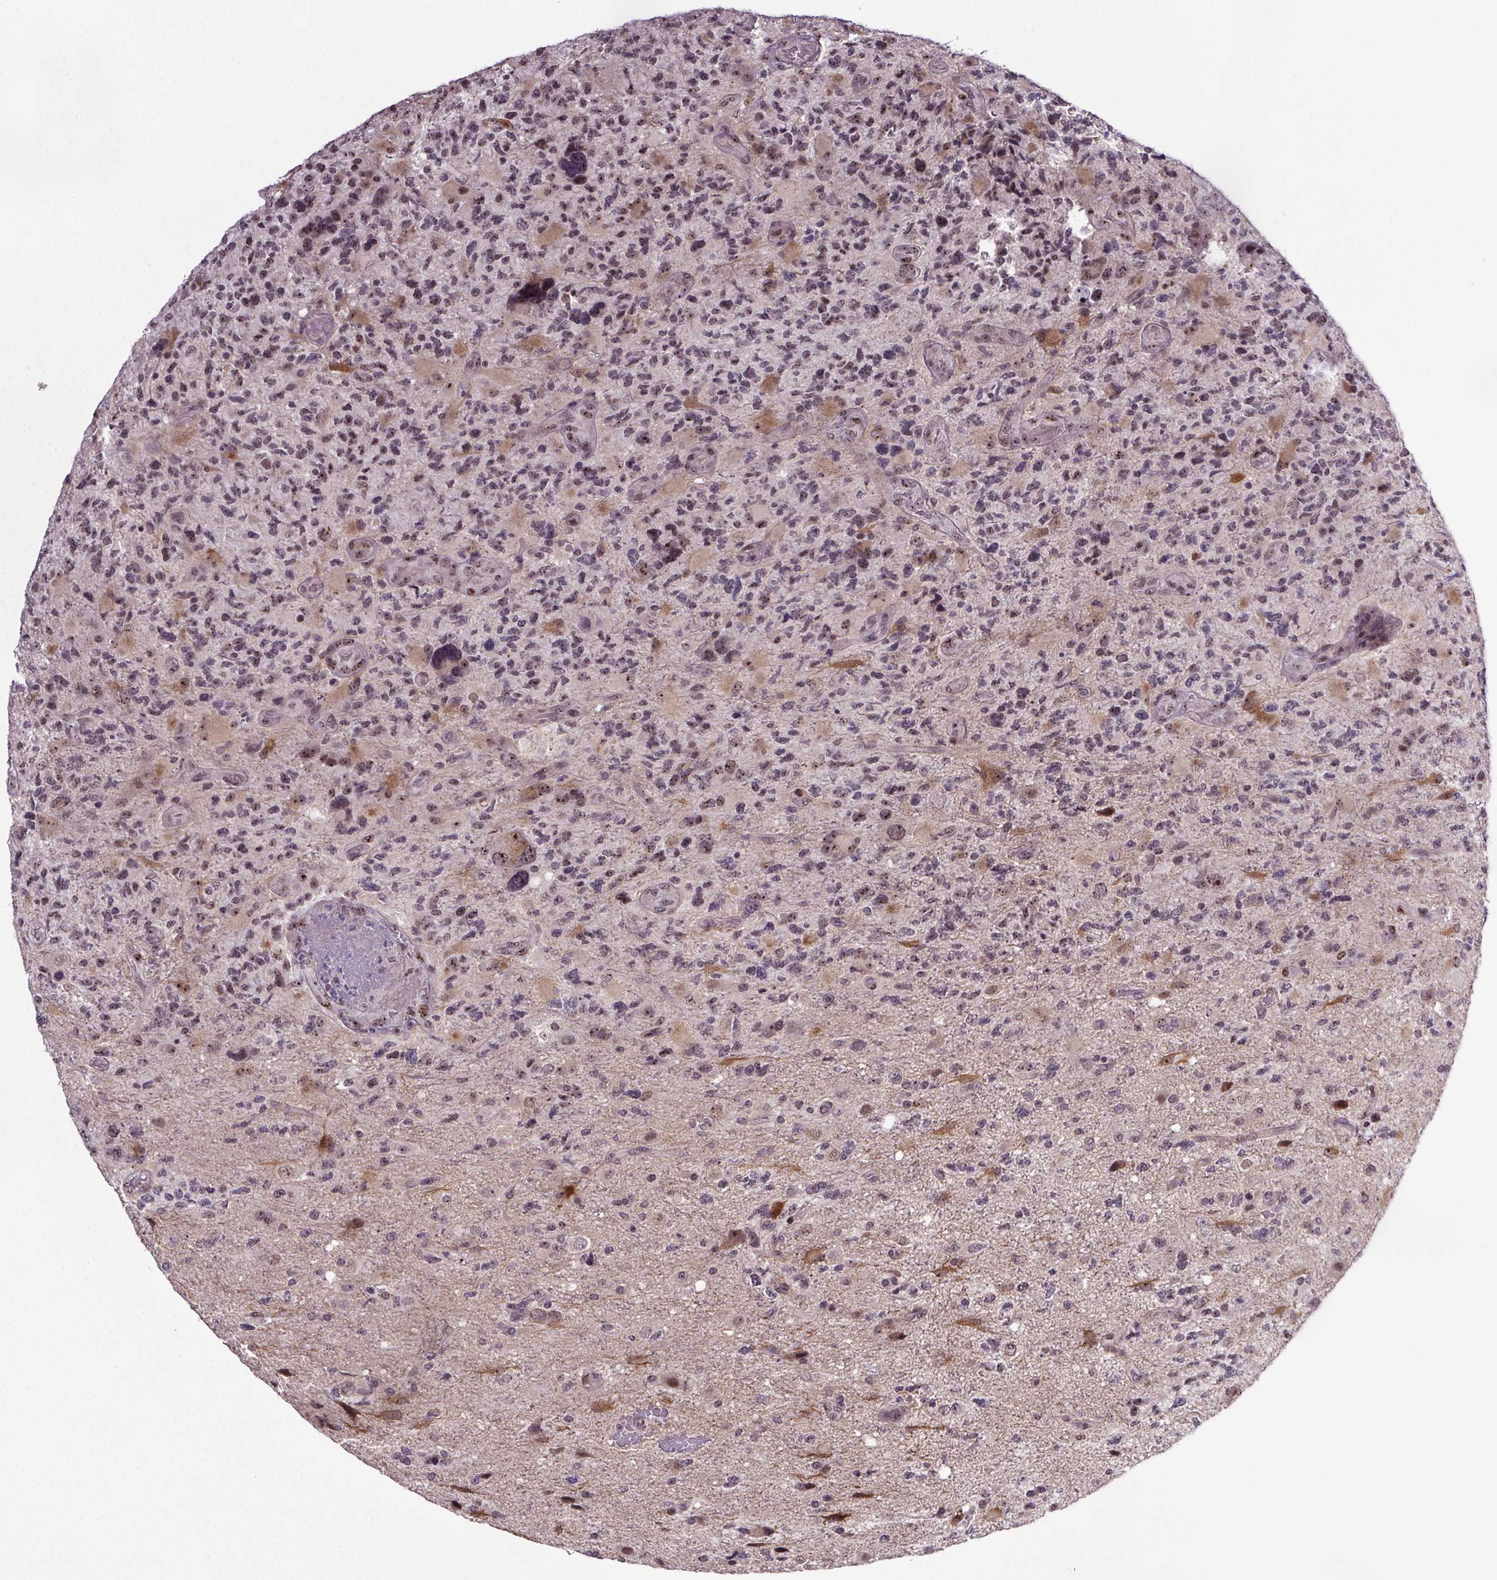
{"staining": {"intensity": "weak", "quantity": "25%-75%", "location": "nuclear"}, "tissue": "glioma", "cell_type": "Tumor cells", "image_type": "cancer", "snomed": [{"axis": "morphology", "description": "Glioma, malignant, High grade"}, {"axis": "topography", "description": "Brain"}], "caption": "Immunohistochemistry (IHC) of malignant high-grade glioma demonstrates low levels of weak nuclear positivity in approximately 25%-75% of tumor cells.", "gene": "ATMIN", "patient": {"sex": "female", "age": 71}}